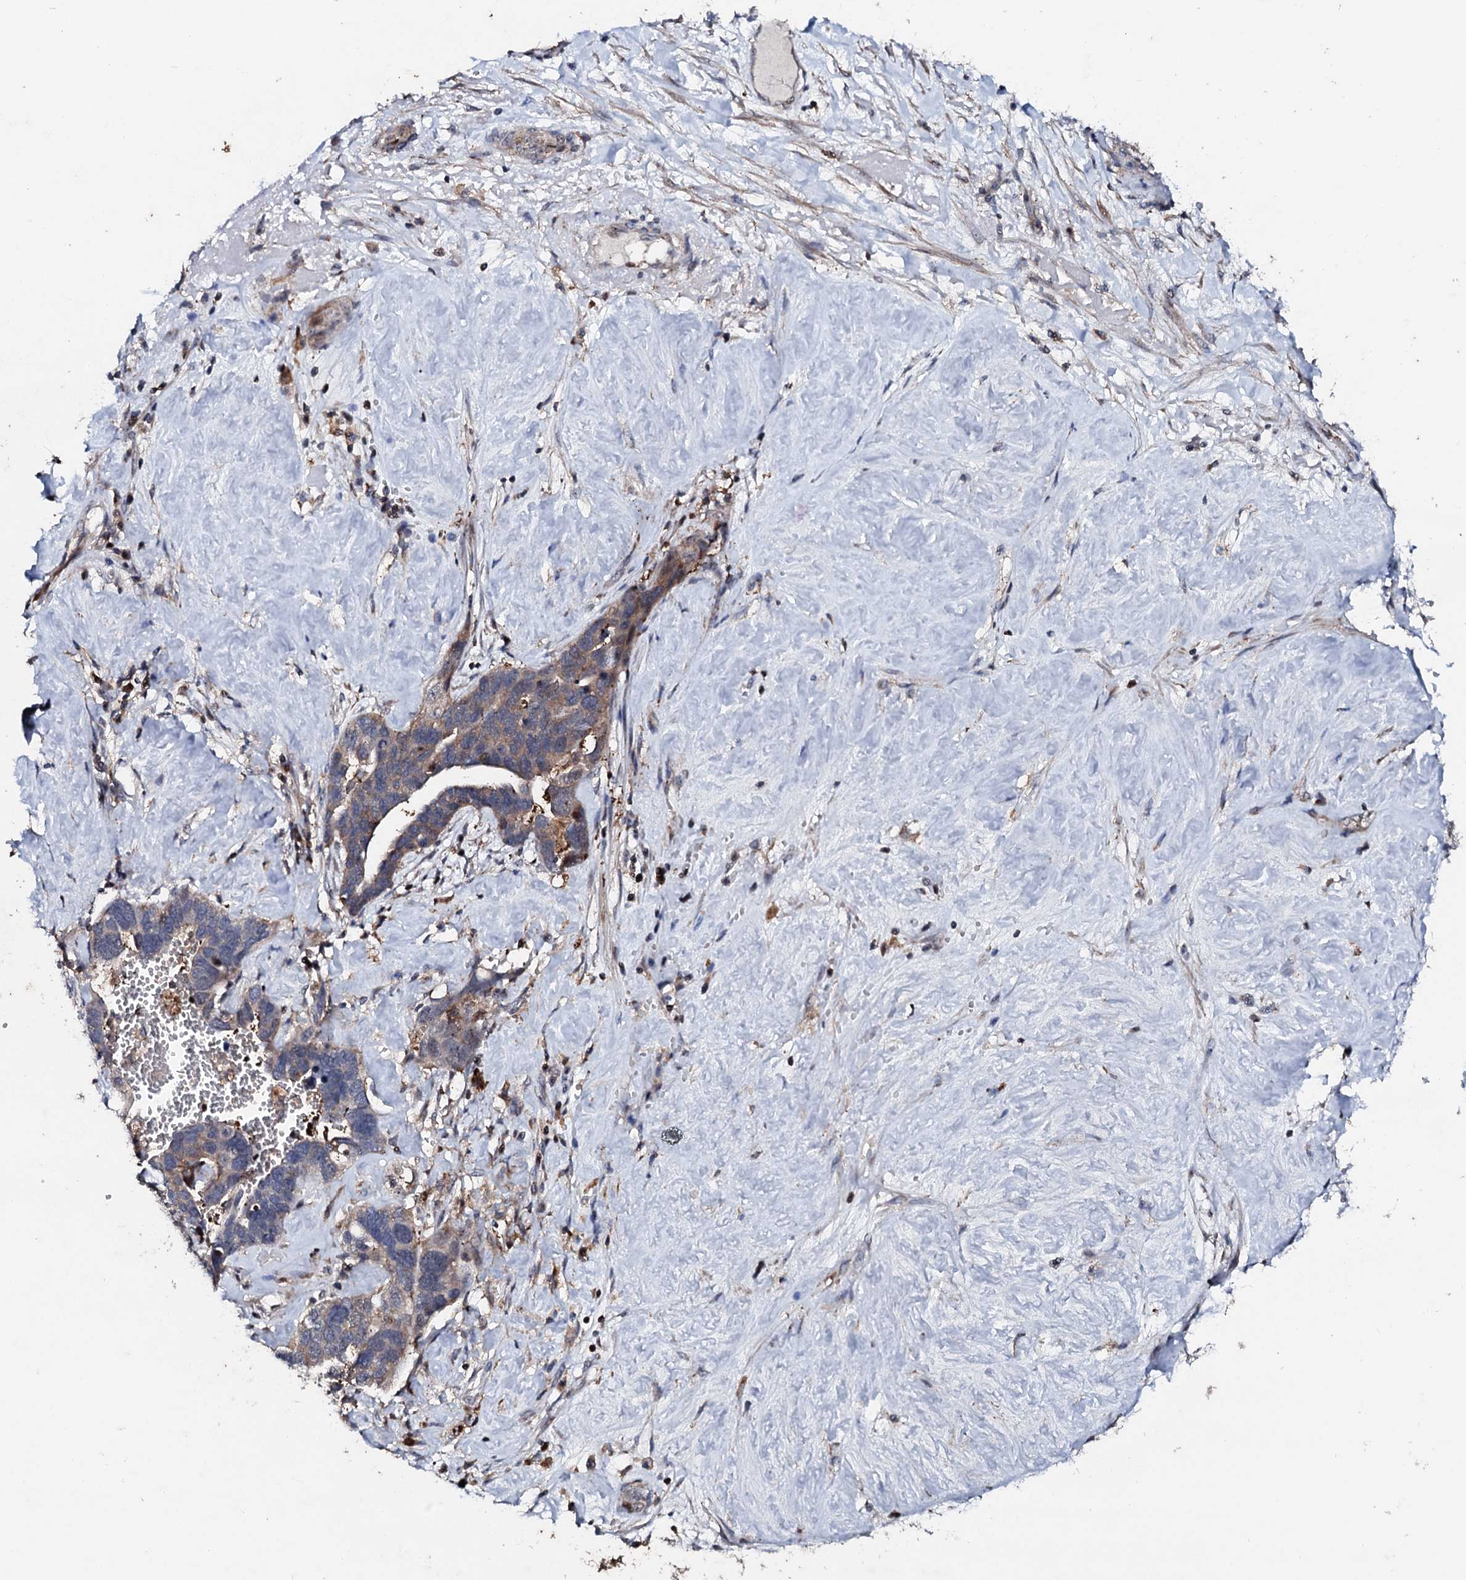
{"staining": {"intensity": "weak", "quantity": "25%-75%", "location": "cytoplasmic/membranous"}, "tissue": "ovarian cancer", "cell_type": "Tumor cells", "image_type": "cancer", "snomed": [{"axis": "morphology", "description": "Cystadenocarcinoma, serous, NOS"}, {"axis": "topography", "description": "Ovary"}], "caption": "Immunohistochemical staining of serous cystadenocarcinoma (ovarian) displays low levels of weak cytoplasmic/membranous protein staining in approximately 25%-75% of tumor cells. (DAB IHC with brightfield microscopy, high magnification).", "gene": "GTPBP4", "patient": {"sex": "female", "age": 54}}